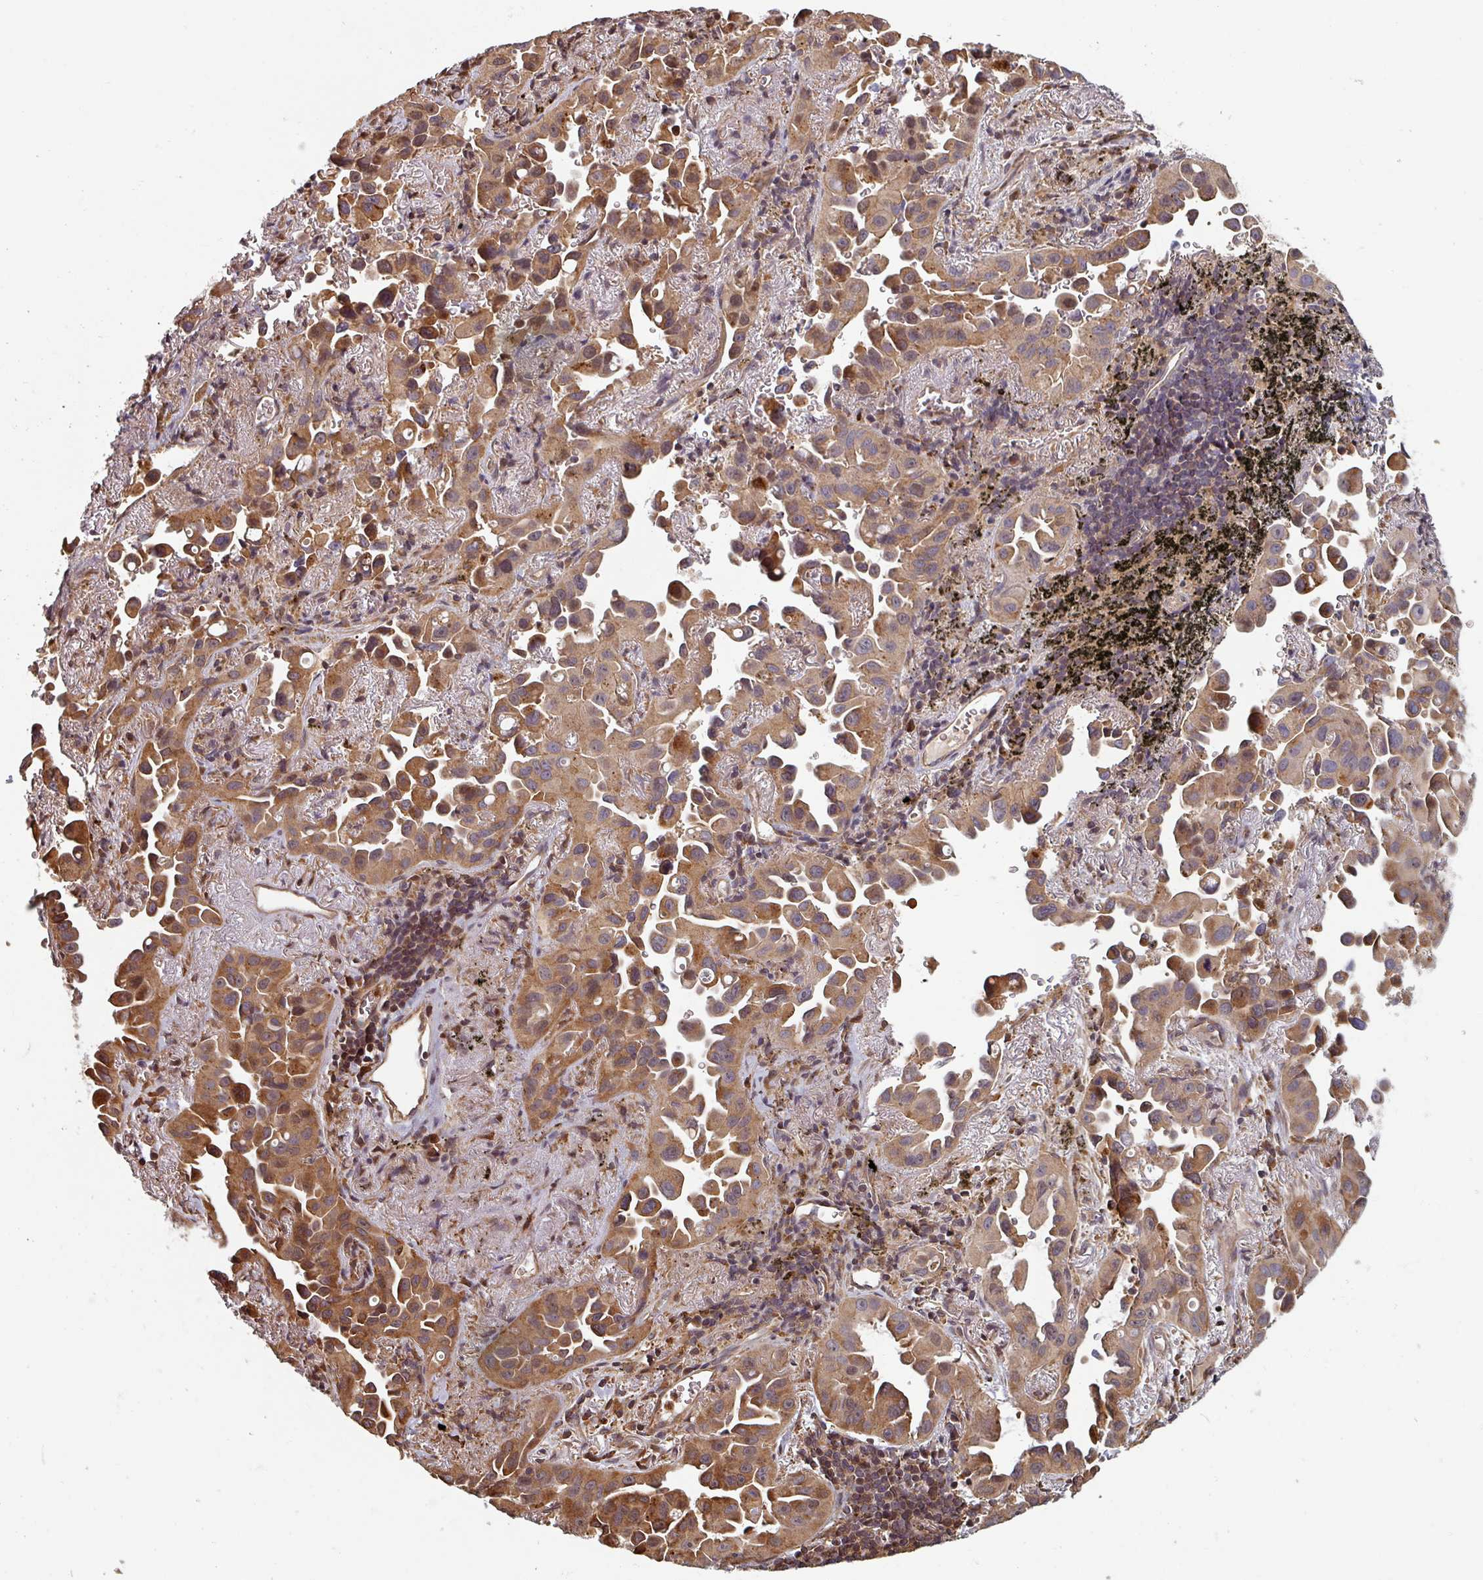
{"staining": {"intensity": "moderate", "quantity": ">75%", "location": "cytoplasmic/membranous"}, "tissue": "lung cancer", "cell_type": "Tumor cells", "image_type": "cancer", "snomed": [{"axis": "morphology", "description": "Adenocarcinoma, NOS"}, {"axis": "topography", "description": "Lung"}], "caption": "Protein expression analysis of human lung cancer reveals moderate cytoplasmic/membranous expression in about >75% of tumor cells.", "gene": "EID1", "patient": {"sex": "male", "age": 68}}